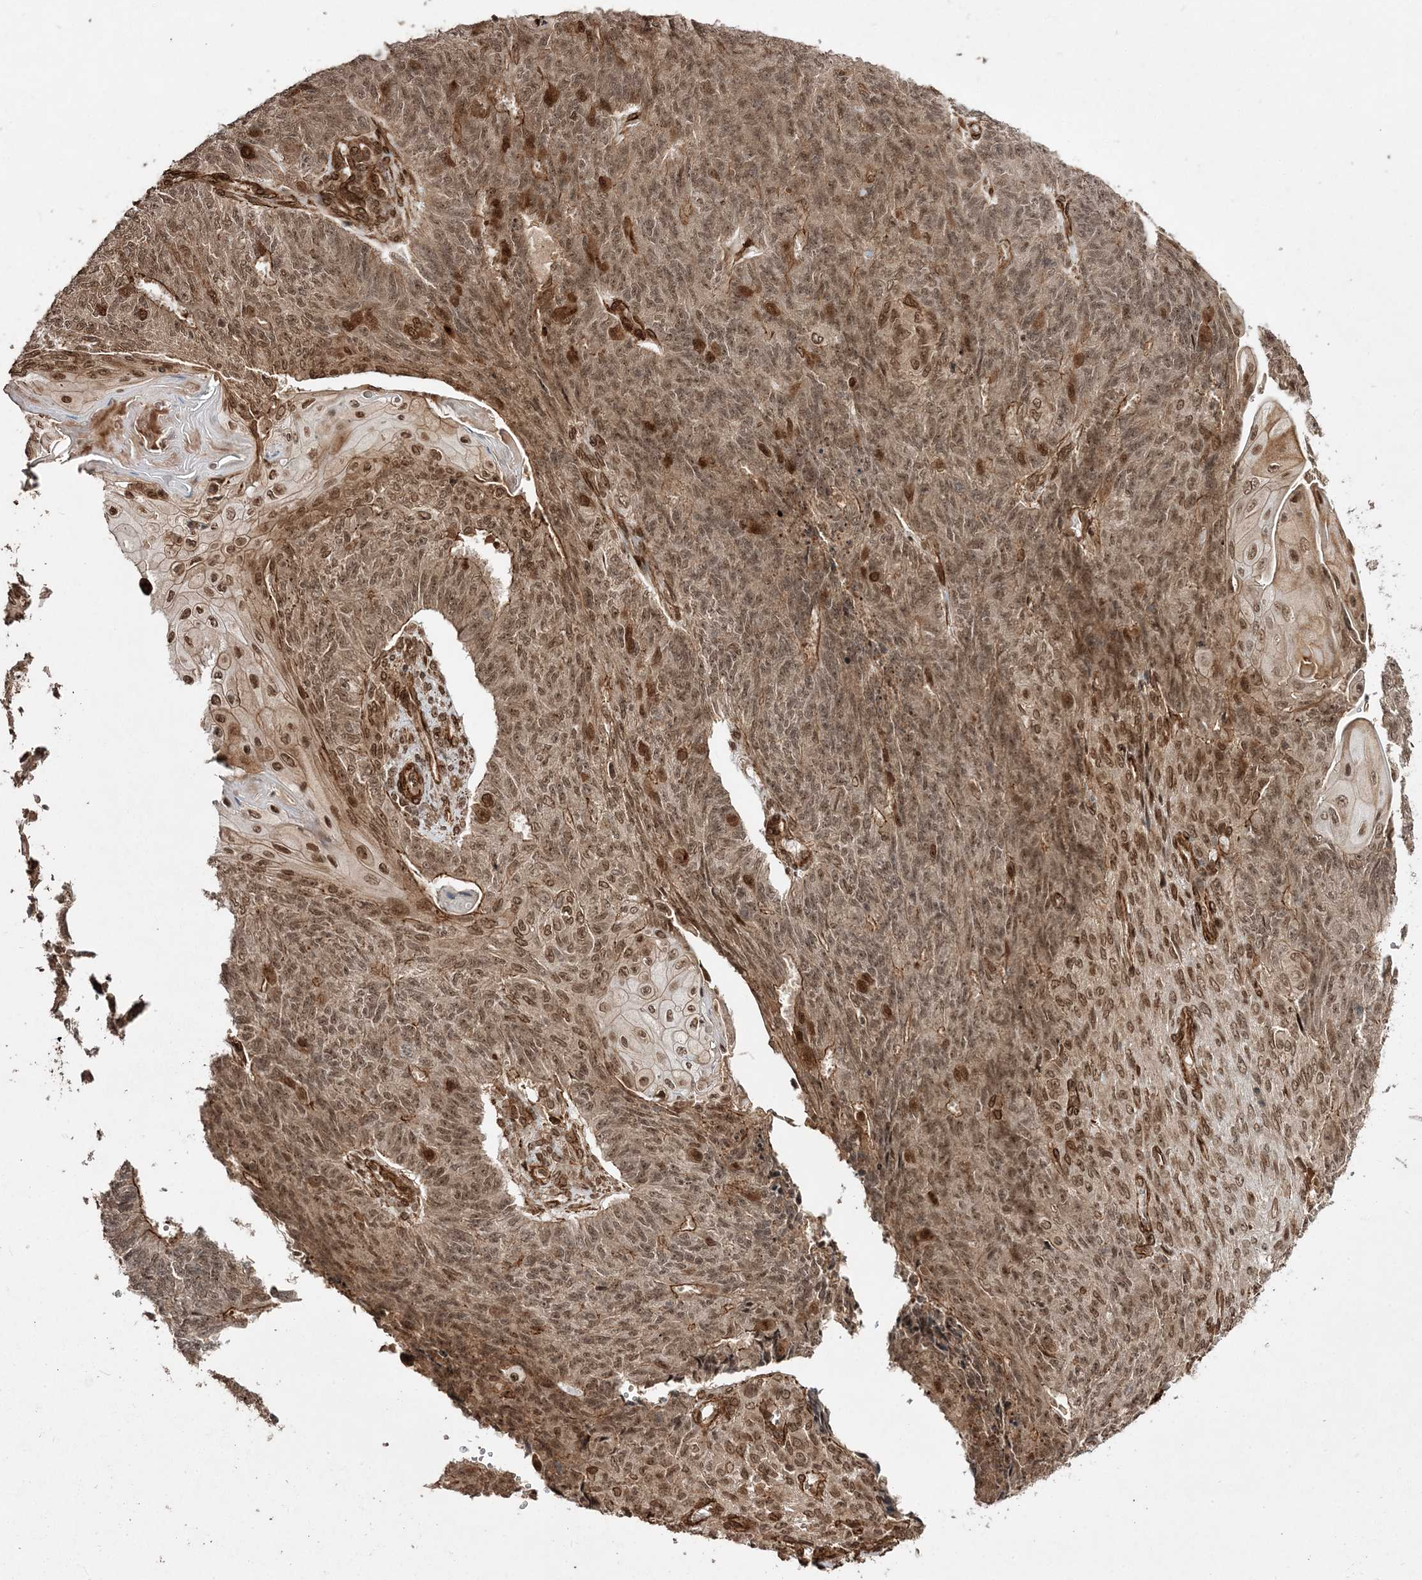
{"staining": {"intensity": "moderate", "quantity": ">75%", "location": "cytoplasmic/membranous,nuclear"}, "tissue": "endometrial cancer", "cell_type": "Tumor cells", "image_type": "cancer", "snomed": [{"axis": "morphology", "description": "Adenocarcinoma, NOS"}, {"axis": "topography", "description": "Endometrium"}], "caption": "Immunohistochemical staining of human endometrial cancer exhibits moderate cytoplasmic/membranous and nuclear protein staining in approximately >75% of tumor cells. The staining was performed using DAB (3,3'-diaminobenzidine) to visualize the protein expression in brown, while the nuclei were stained in blue with hematoxylin (Magnification: 20x).", "gene": "ETAA1", "patient": {"sex": "female", "age": 32}}